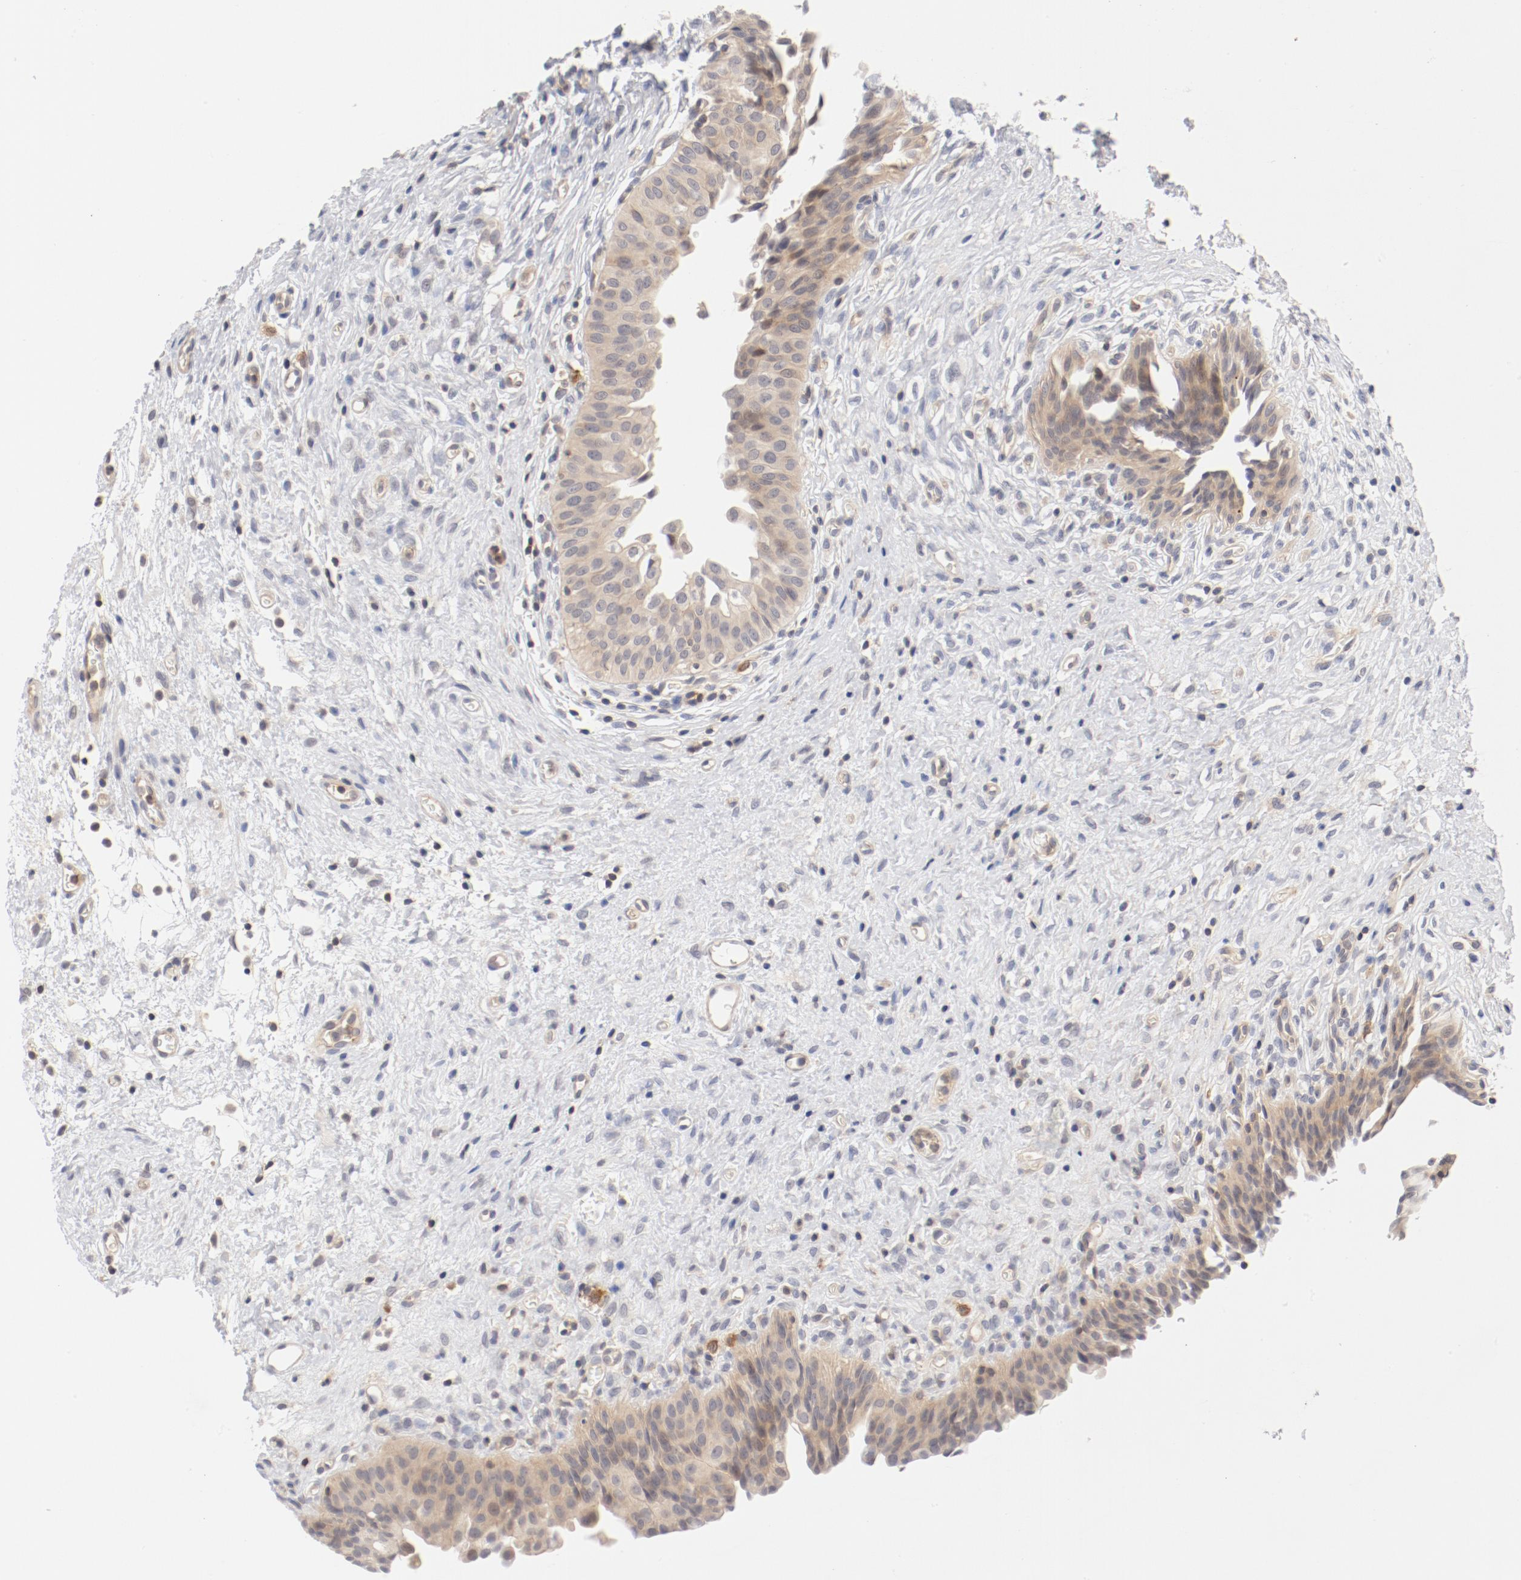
{"staining": {"intensity": "moderate", "quantity": ">75%", "location": "cytoplasmic/membranous"}, "tissue": "urinary bladder", "cell_type": "Urothelial cells", "image_type": "normal", "snomed": [{"axis": "morphology", "description": "Normal tissue, NOS"}, {"axis": "morphology", "description": "Dysplasia, NOS"}, {"axis": "topography", "description": "Urinary bladder"}], "caption": "The histopathology image reveals staining of normal urinary bladder, revealing moderate cytoplasmic/membranous protein staining (brown color) within urothelial cells.", "gene": "ZNF267", "patient": {"sex": "male", "age": 35}}